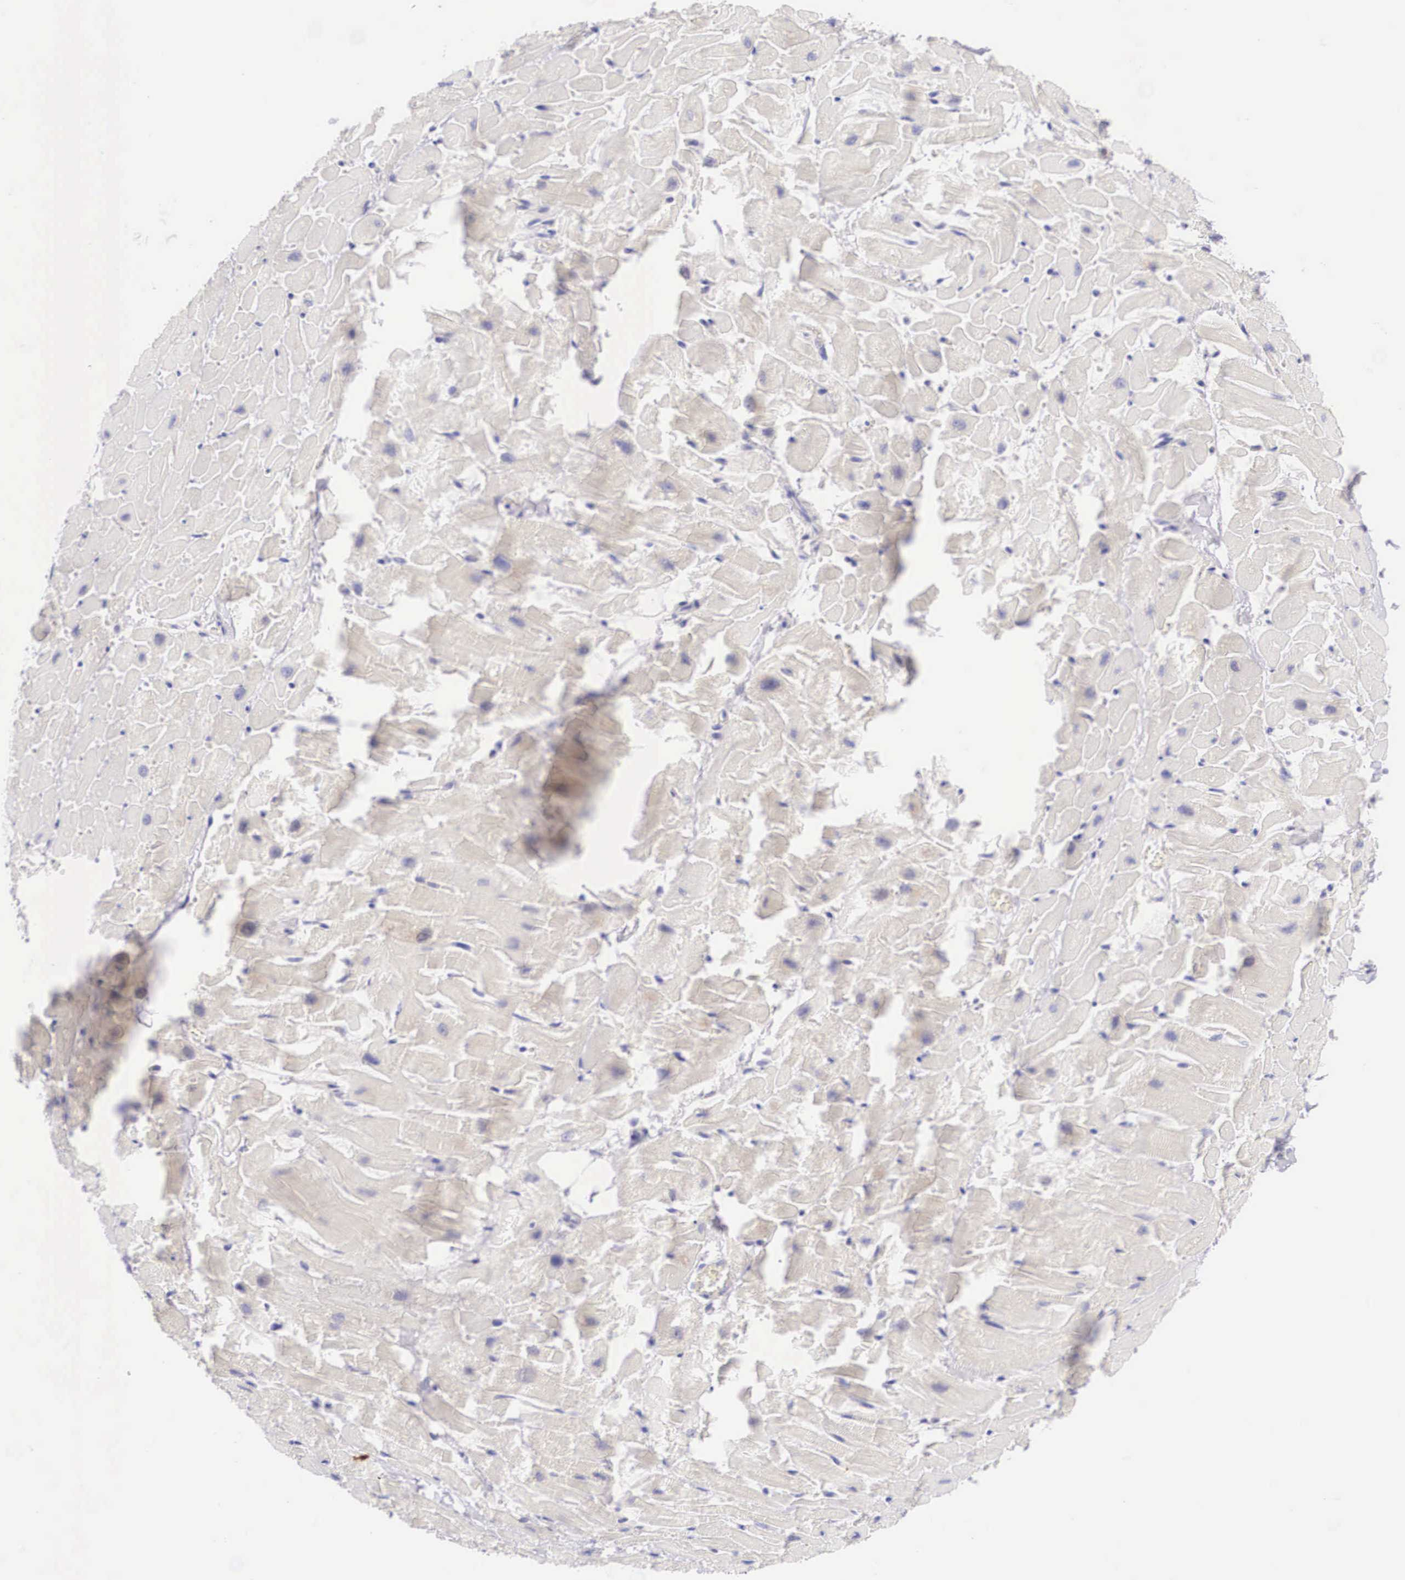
{"staining": {"intensity": "negative", "quantity": "none", "location": "none"}, "tissue": "heart muscle", "cell_type": "Cardiomyocytes", "image_type": "normal", "snomed": [{"axis": "morphology", "description": "Normal tissue, NOS"}, {"axis": "topography", "description": "Heart"}], "caption": "This is a image of IHC staining of normal heart muscle, which shows no staining in cardiomyocytes.", "gene": "BCL6", "patient": {"sex": "female", "age": 19}}